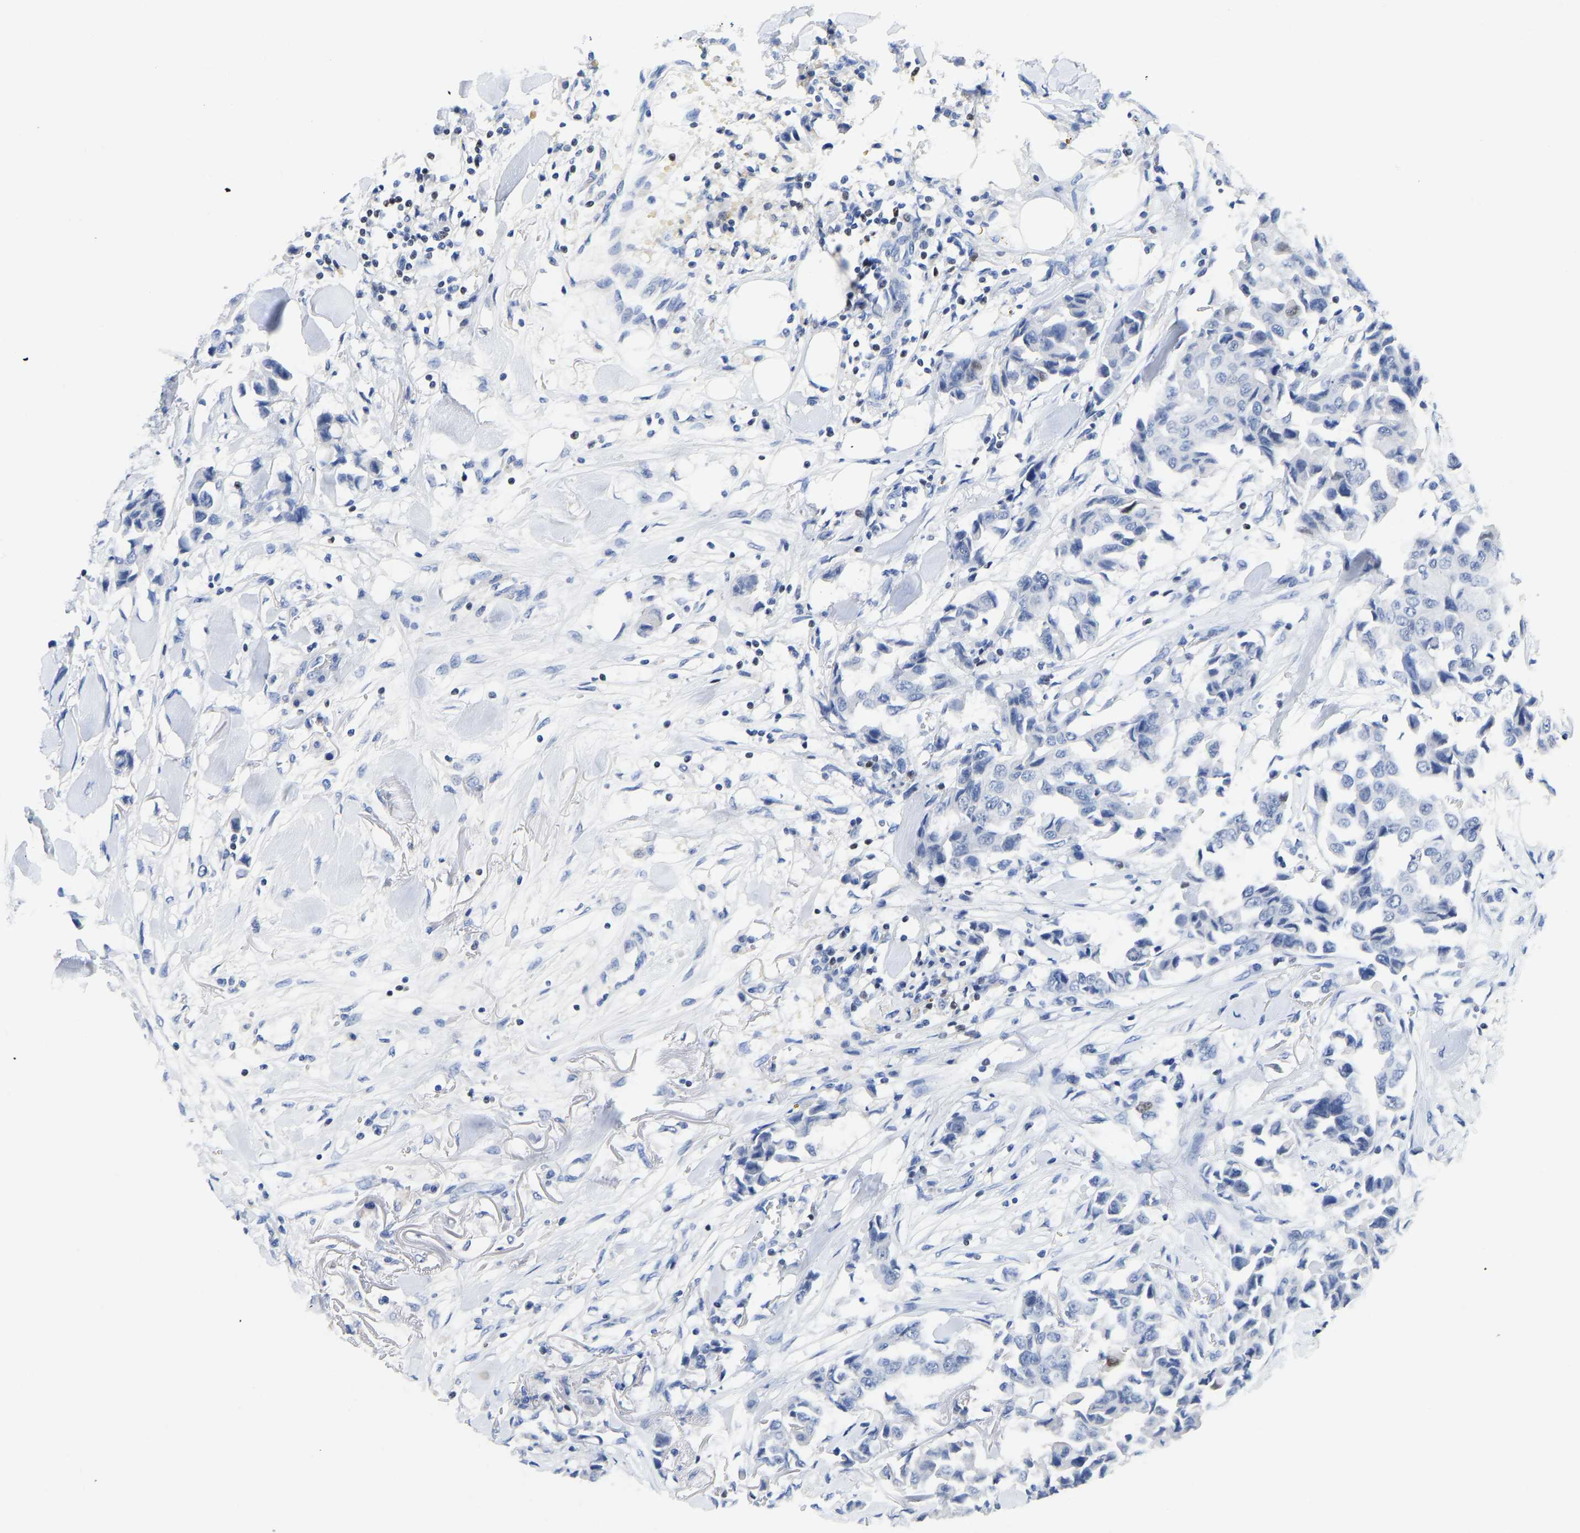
{"staining": {"intensity": "negative", "quantity": "none", "location": "none"}, "tissue": "breast cancer", "cell_type": "Tumor cells", "image_type": "cancer", "snomed": [{"axis": "morphology", "description": "Duct carcinoma"}, {"axis": "topography", "description": "Breast"}], "caption": "Immunohistochemistry histopathology image of breast cancer stained for a protein (brown), which shows no staining in tumor cells.", "gene": "TCF7", "patient": {"sex": "female", "age": 80}}